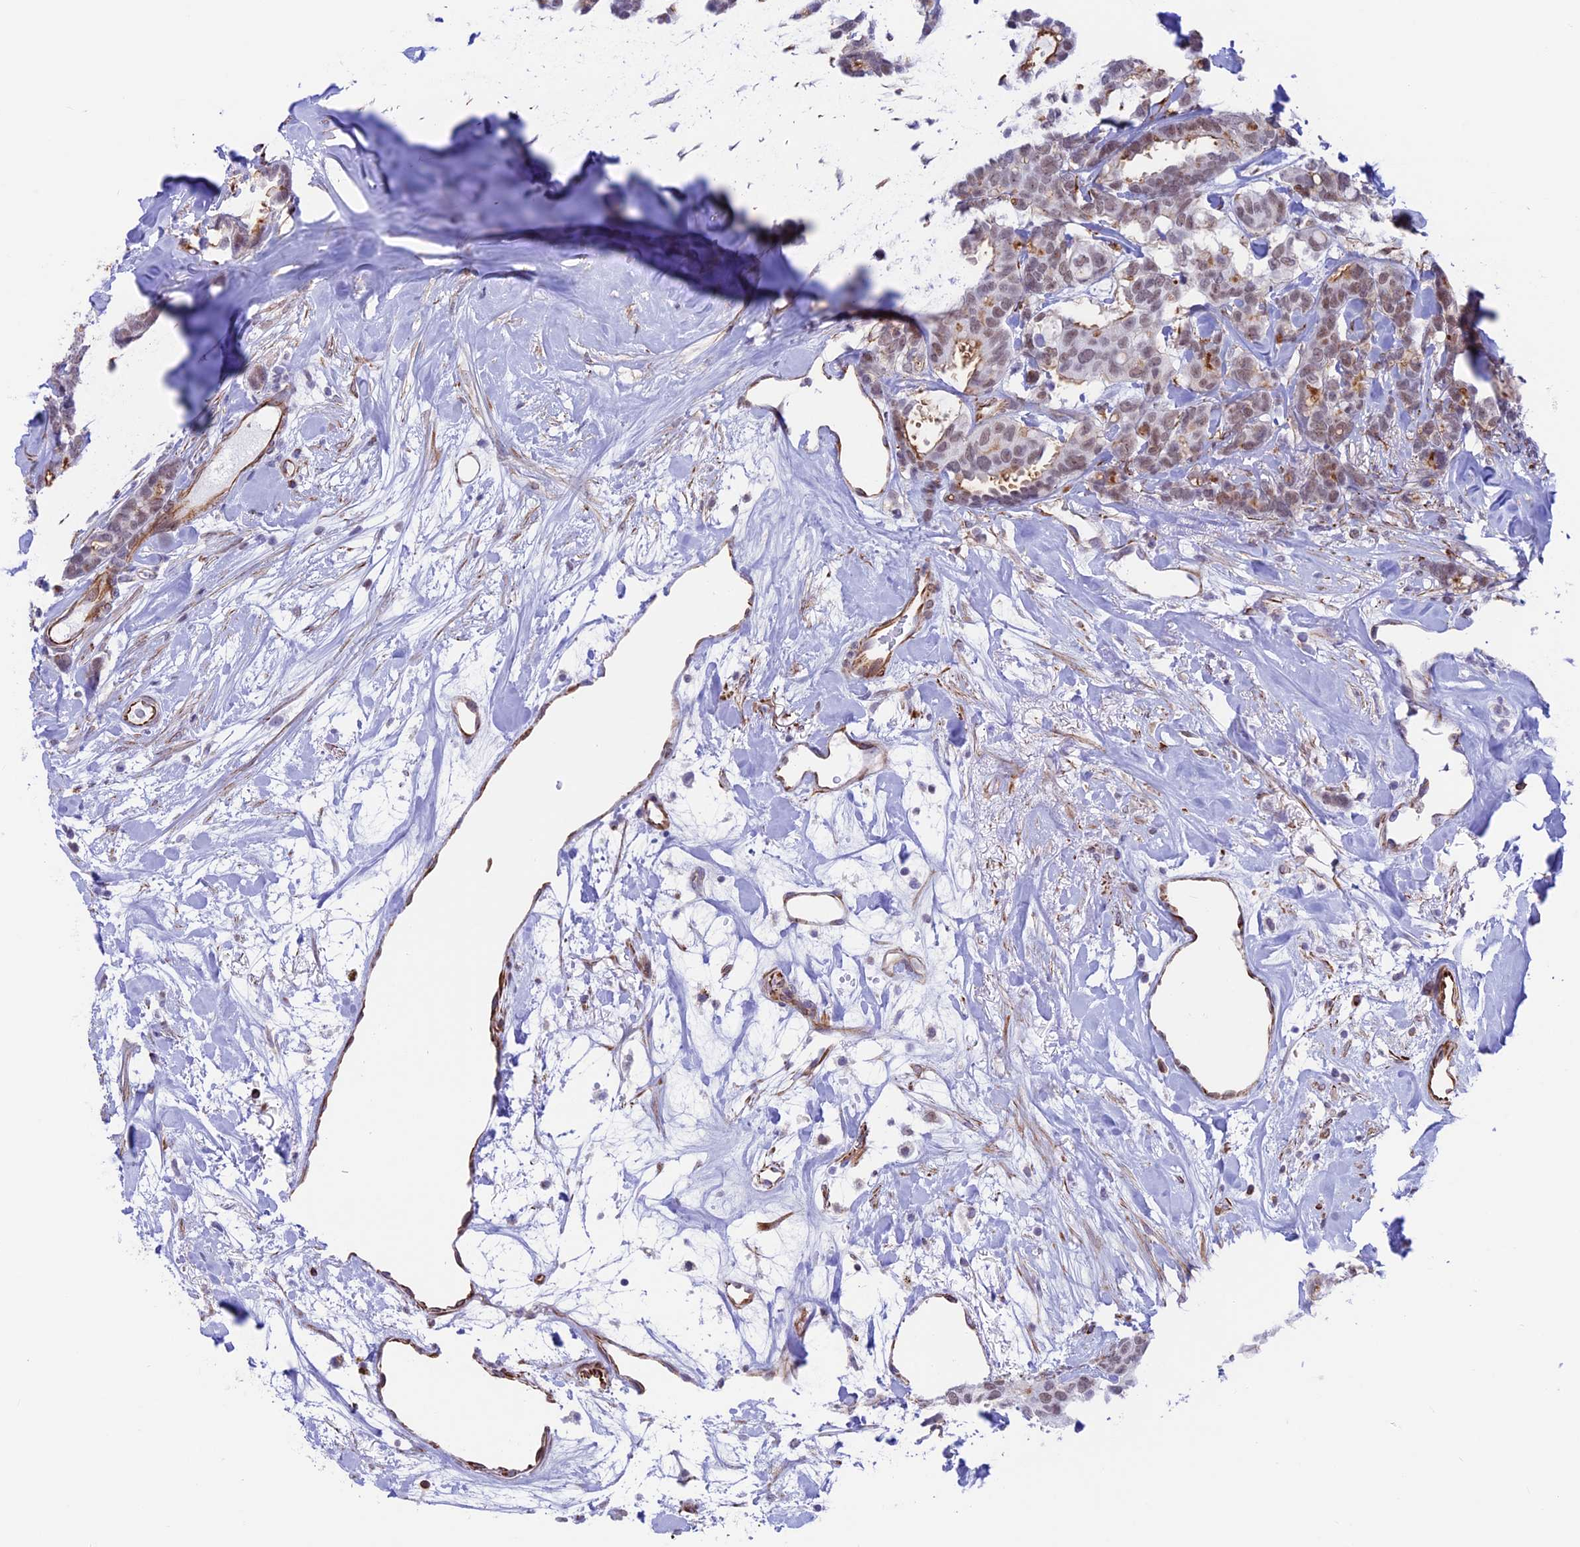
{"staining": {"intensity": "strong", "quantity": "<25%", "location": "cytoplasmic/membranous,nuclear"}, "tissue": "breast cancer", "cell_type": "Tumor cells", "image_type": "cancer", "snomed": [{"axis": "morphology", "description": "Duct carcinoma"}, {"axis": "topography", "description": "Breast"}], "caption": "A medium amount of strong cytoplasmic/membranous and nuclear staining is present in approximately <25% of tumor cells in breast cancer tissue.", "gene": "ZNF652", "patient": {"sex": "female", "age": 87}}